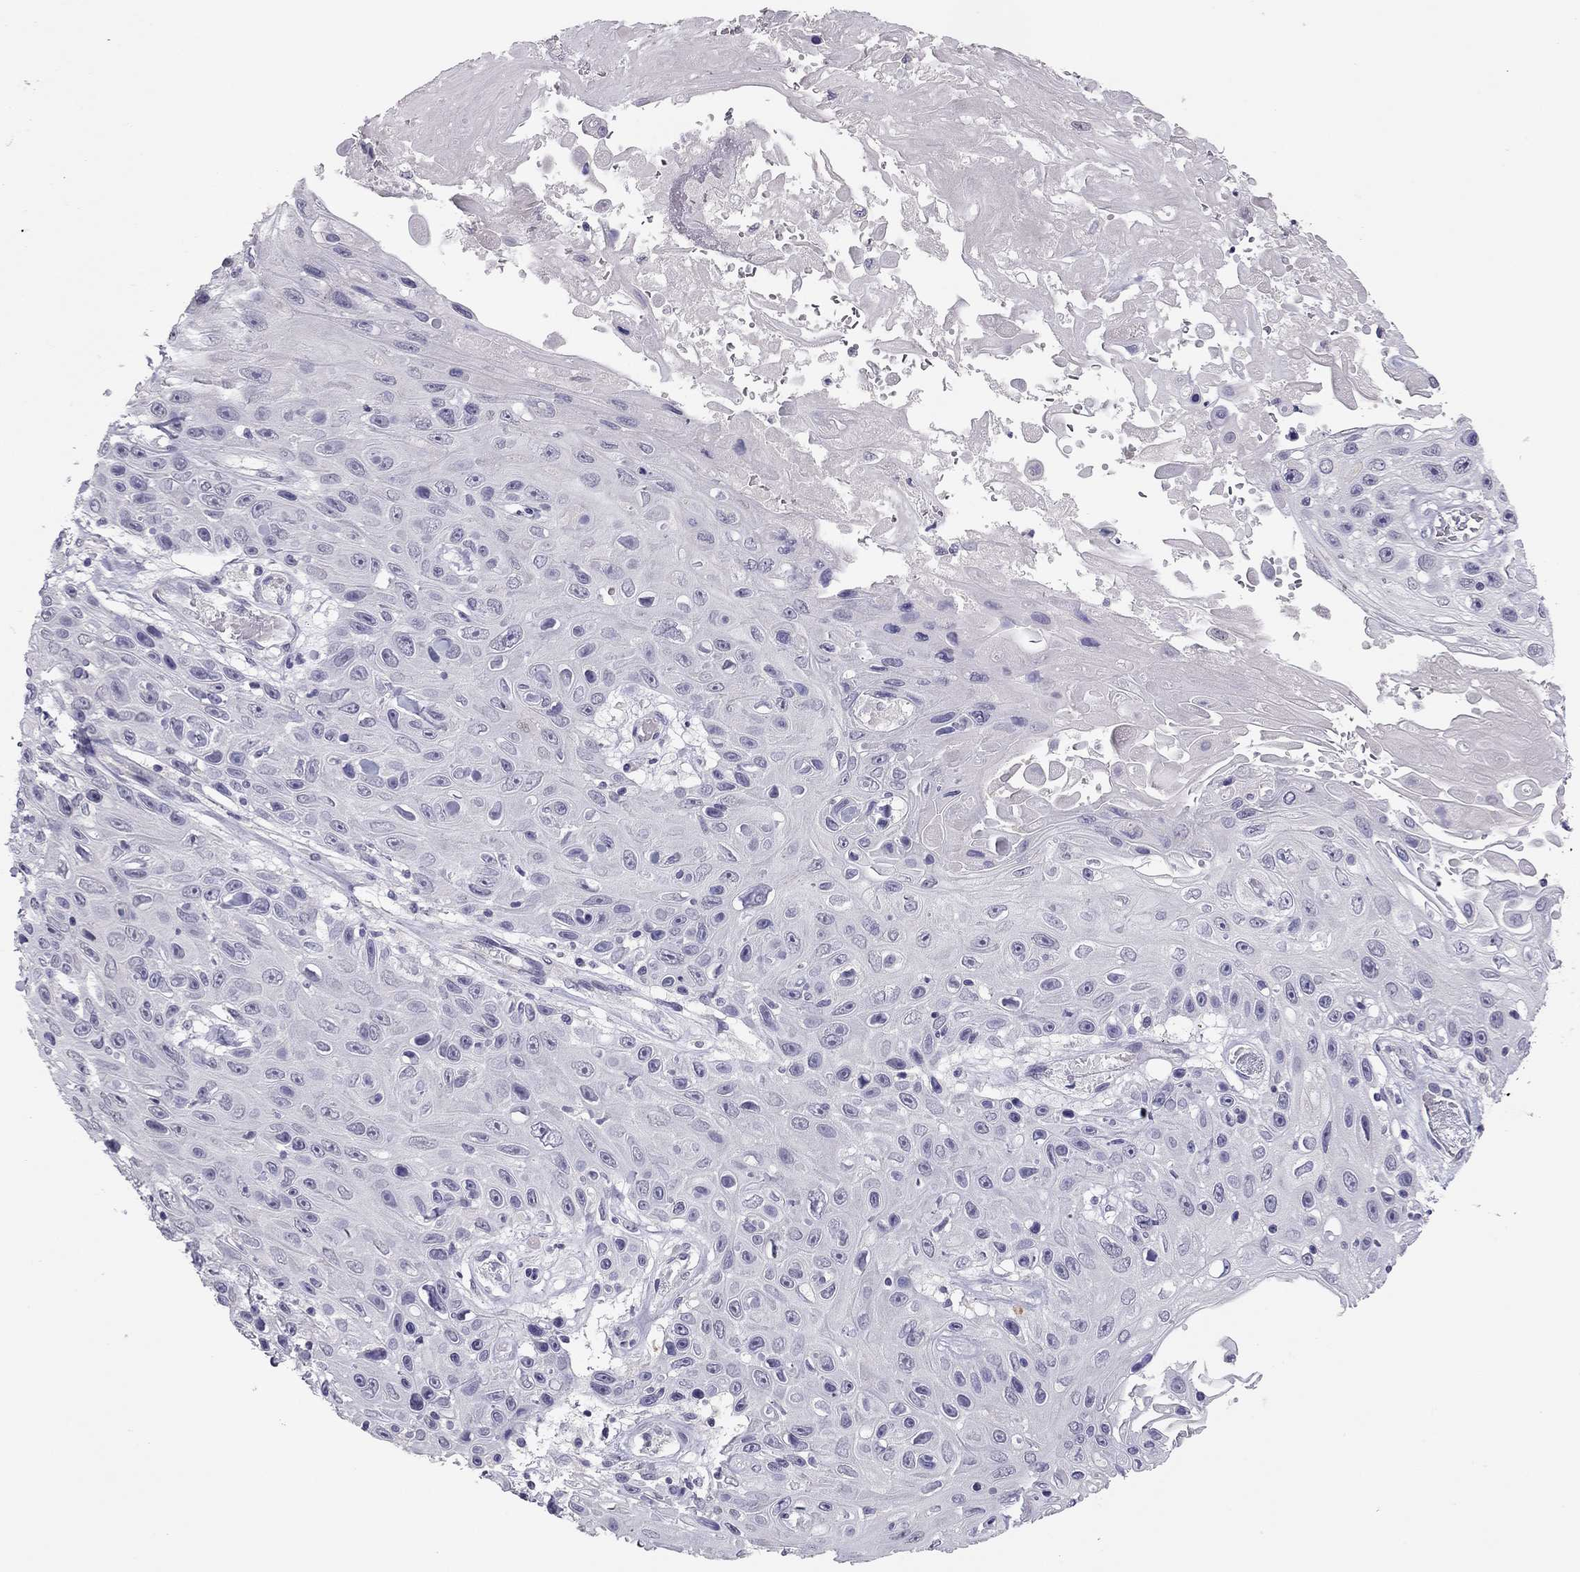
{"staining": {"intensity": "negative", "quantity": "none", "location": "none"}, "tissue": "skin cancer", "cell_type": "Tumor cells", "image_type": "cancer", "snomed": [{"axis": "morphology", "description": "Squamous cell carcinoma, NOS"}, {"axis": "topography", "description": "Skin"}], "caption": "IHC histopathology image of neoplastic tissue: skin squamous cell carcinoma stained with DAB (3,3'-diaminobenzidine) shows no significant protein staining in tumor cells. (Brightfield microscopy of DAB IHC at high magnification).", "gene": "ADORA2A", "patient": {"sex": "male", "age": 82}}